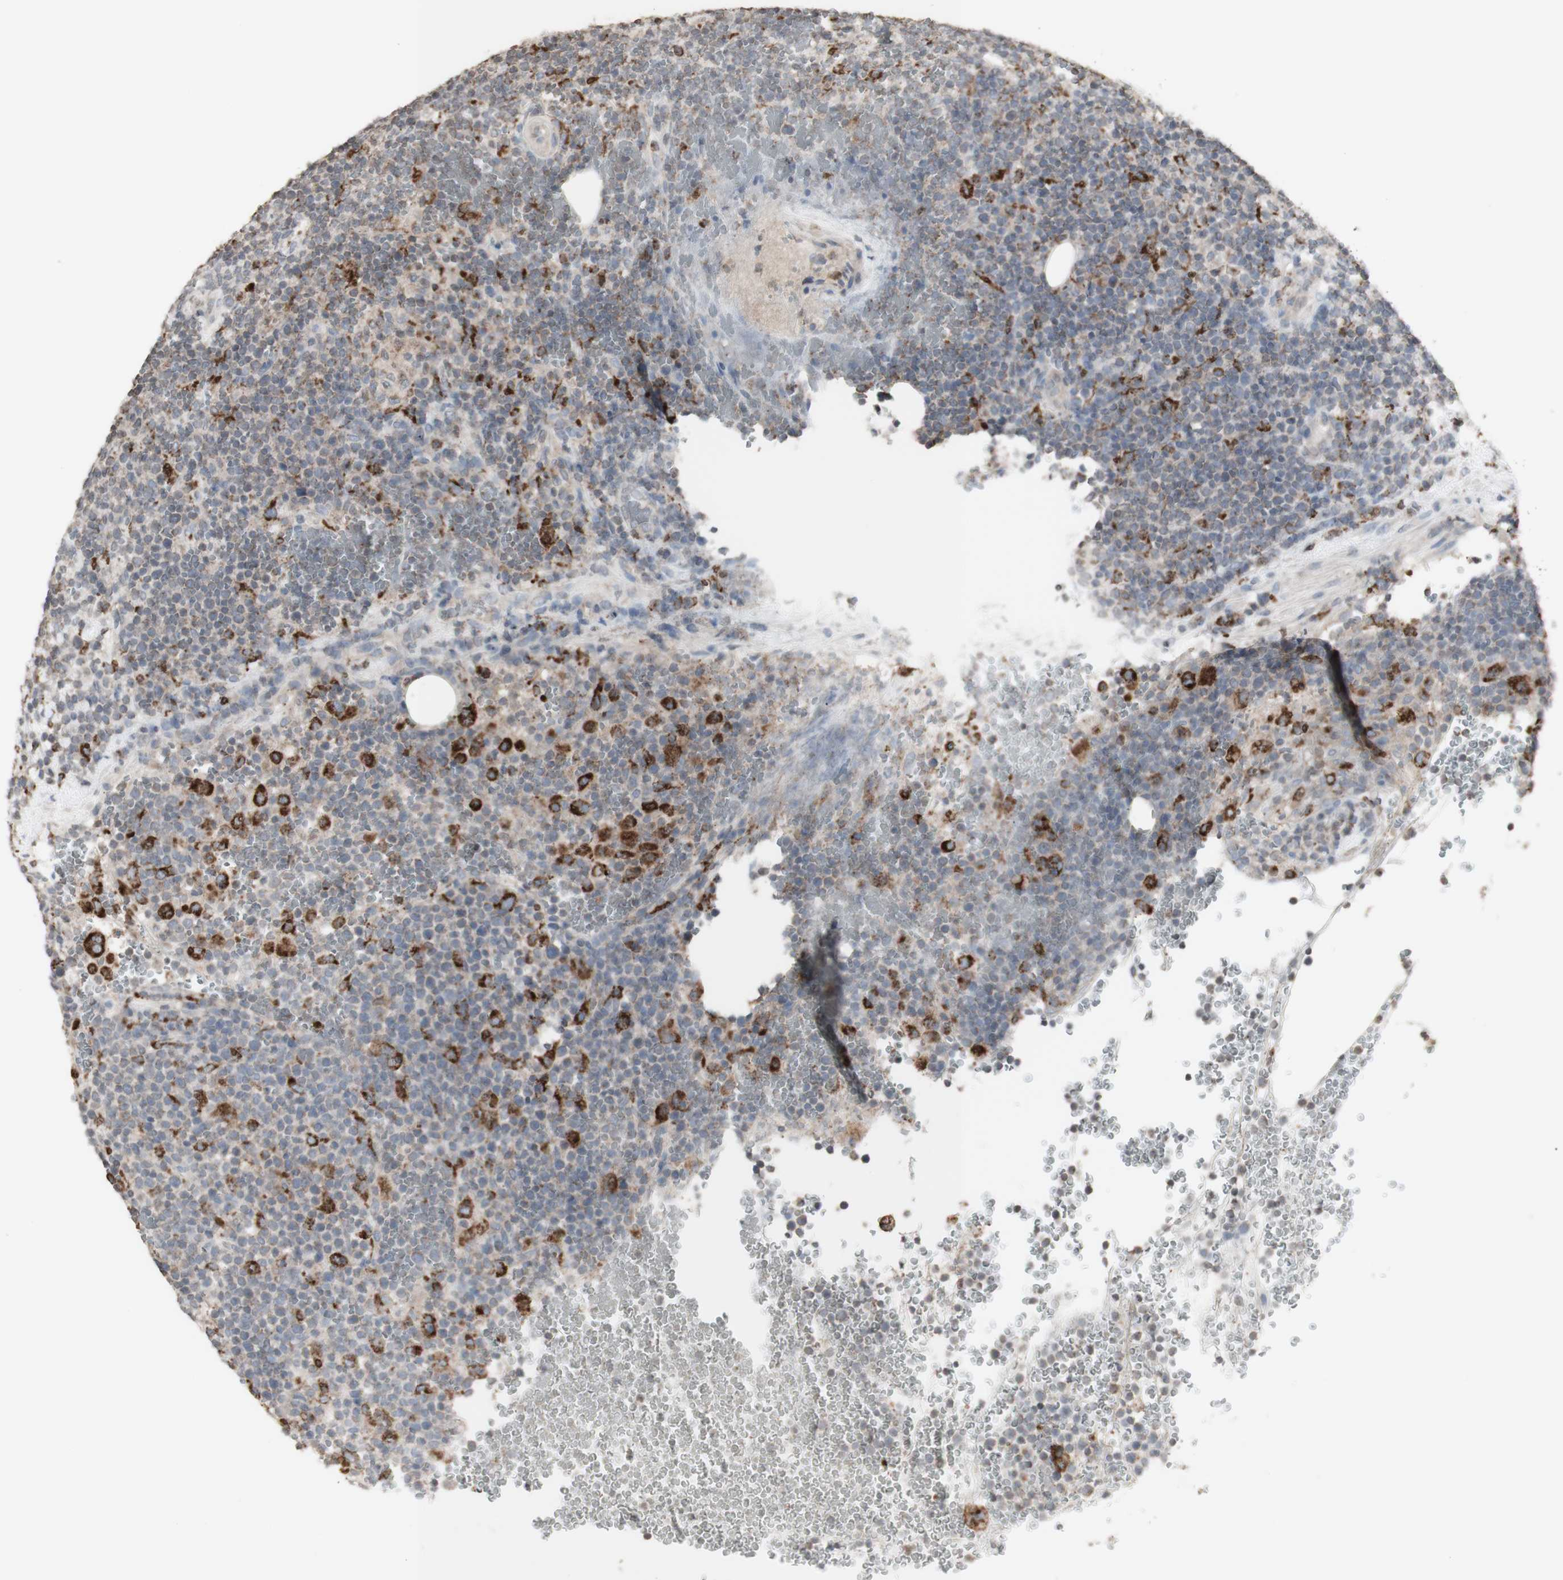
{"staining": {"intensity": "moderate", "quantity": "25%-75%", "location": "cytoplasmic/membranous"}, "tissue": "lymphoma", "cell_type": "Tumor cells", "image_type": "cancer", "snomed": [{"axis": "morphology", "description": "Malignant lymphoma, non-Hodgkin's type, High grade"}, {"axis": "topography", "description": "Lymph node"}], "caption": "Immunohistochemistry of human lymphoma demonstrates medium levels of moderate cytoplasmic/membranous expression in approximately 25%-75% of tumor cells. (DAB (3,3'-diaminobenzidine) = brown stain, brightfield microscopy at high magnification).", "gene": "ATP6V1E1", "patient": {"sex": "male", "age": 61}}